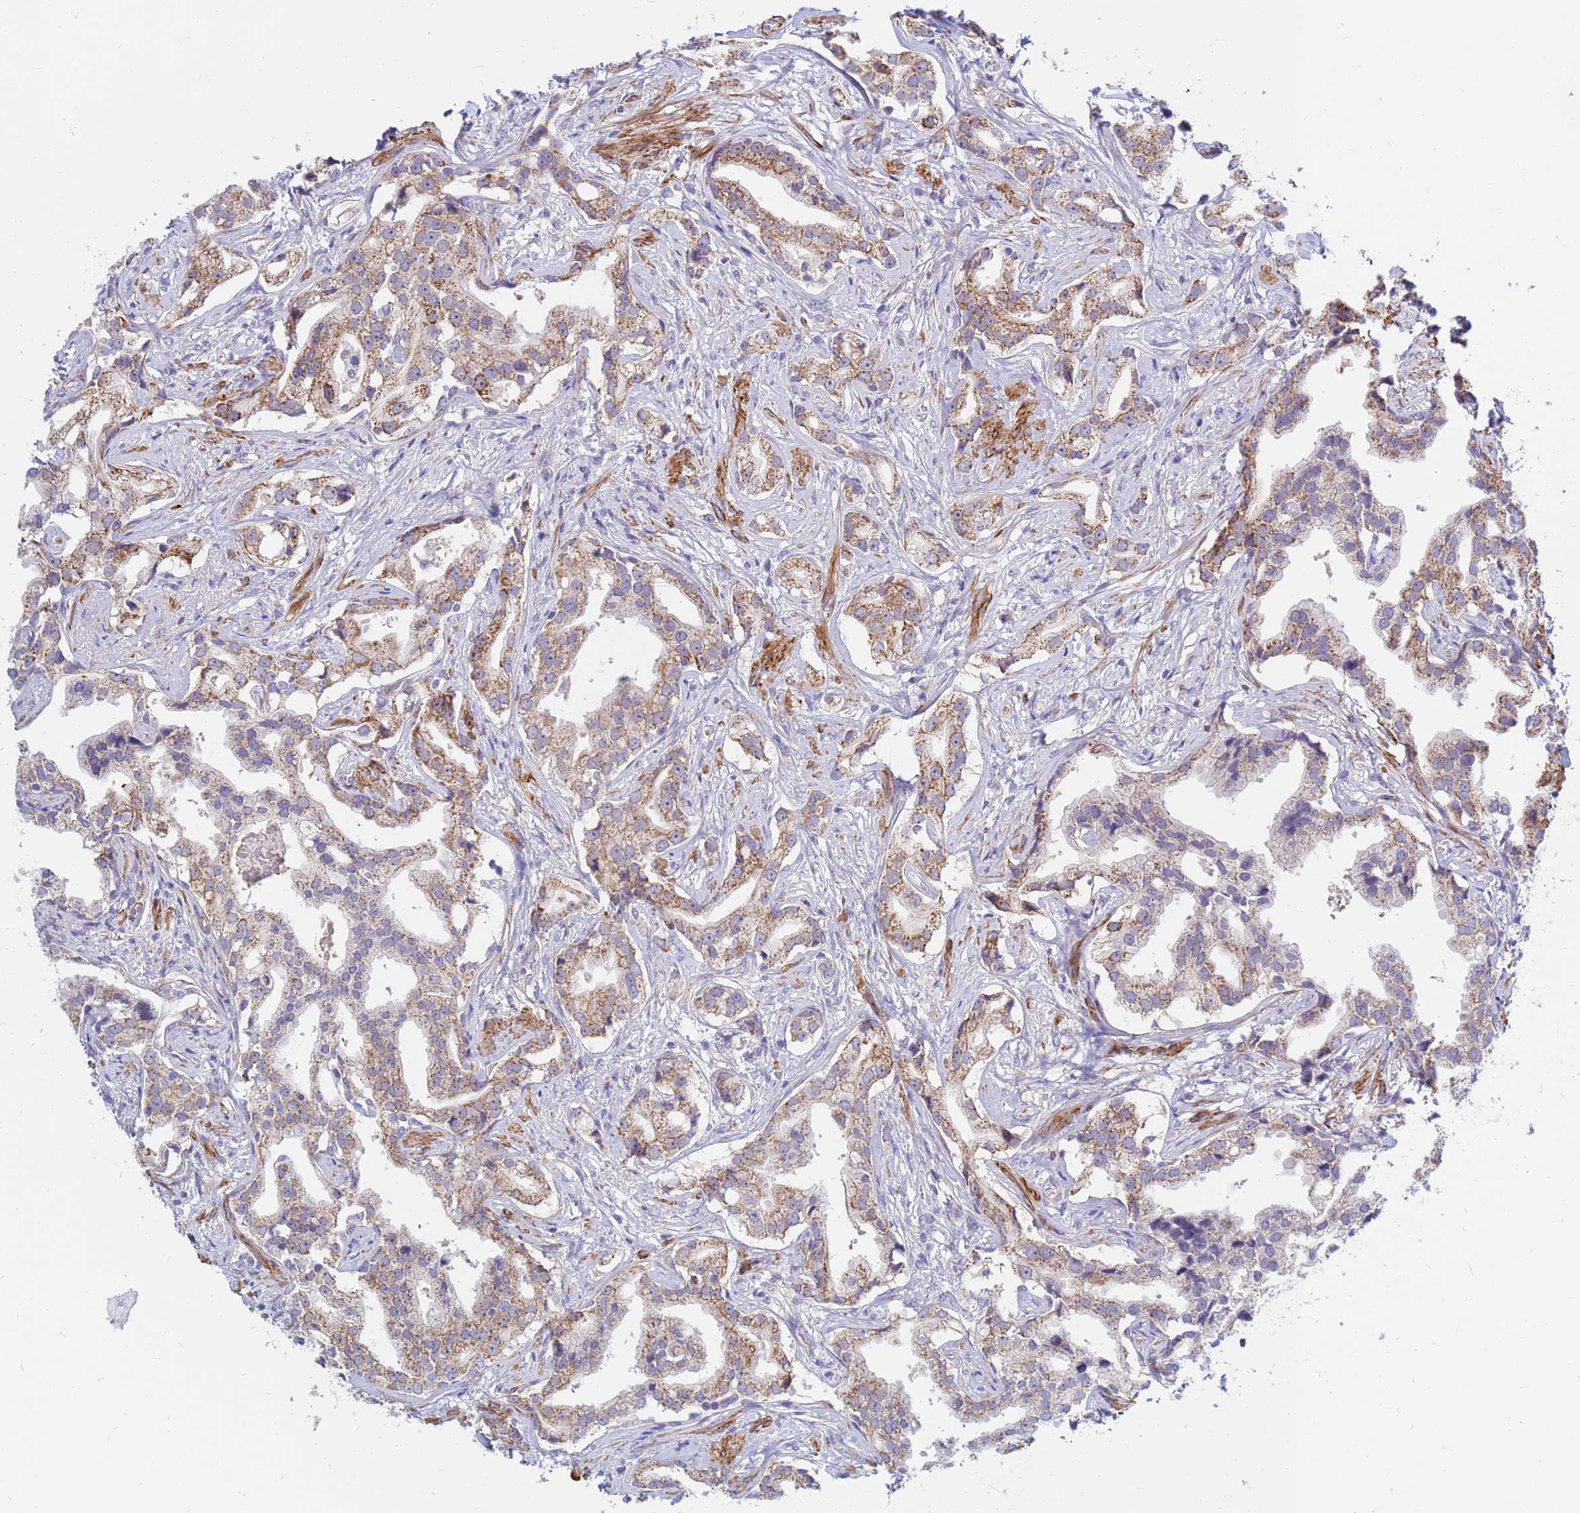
{"staining": {"intensity": "moderate", "quantity": ">75%", "location": "cytoplasmic/membranous"}, "tissue": "prostate cancer", "cell_type": "Tumor cells", "image_type": "cancer", "snomed": [{"axis": "morphology", "description": "Adenocarcinoma, High grade"}, {"axis": "topography", "description": "Prostate"}], "caption": "Prostate cancer stained with DAB immunohistochemistry (IHC) reveals medium levels of moderate cytoplasmic/membranous positivity in about >75% of tumor cells.", "gene": "SDR39U1", "patient": {"sex": "male", "age": 67}}